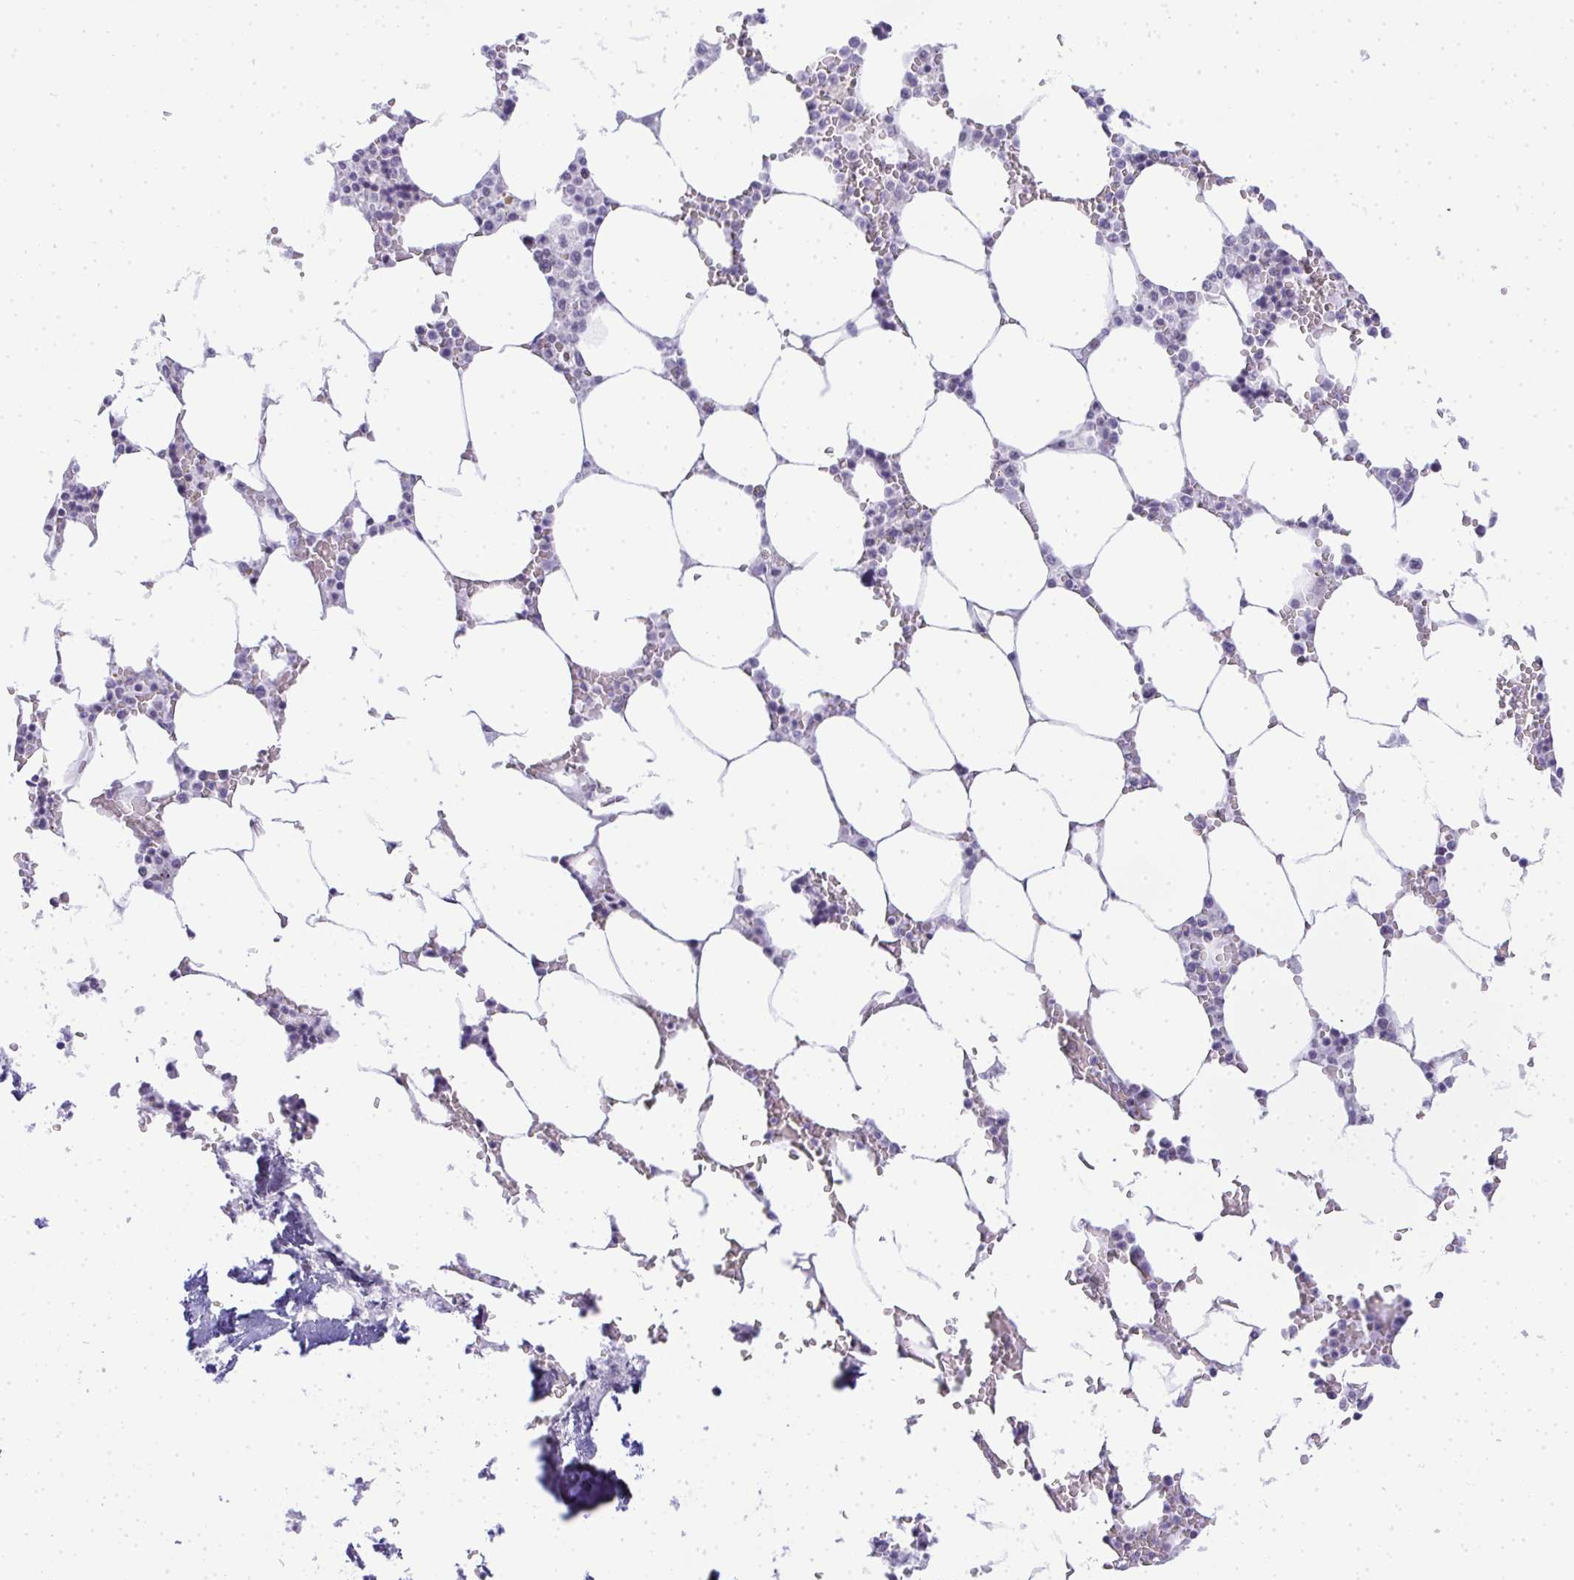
{"staining": {"intensity": "negative", "quantity": "none", "location": "none"}, "tissue": "bone marrow", "cell_type": "Hematopoietic cells", "image_type": "normal", "snomed": [{"axis": "morphology", "description": "Normal tissue, NOS"}, {"axis": "topography", "description": "Bone marrow"}], "caption": "High power microscopy image of an immunohistochemistry (IHC) photomicrograph of normal bone marrow, revealing no significant staining in hematopoietic cells.", "gene": "PLA2G1B", "patient": {"sex": "male", "age": 64}}